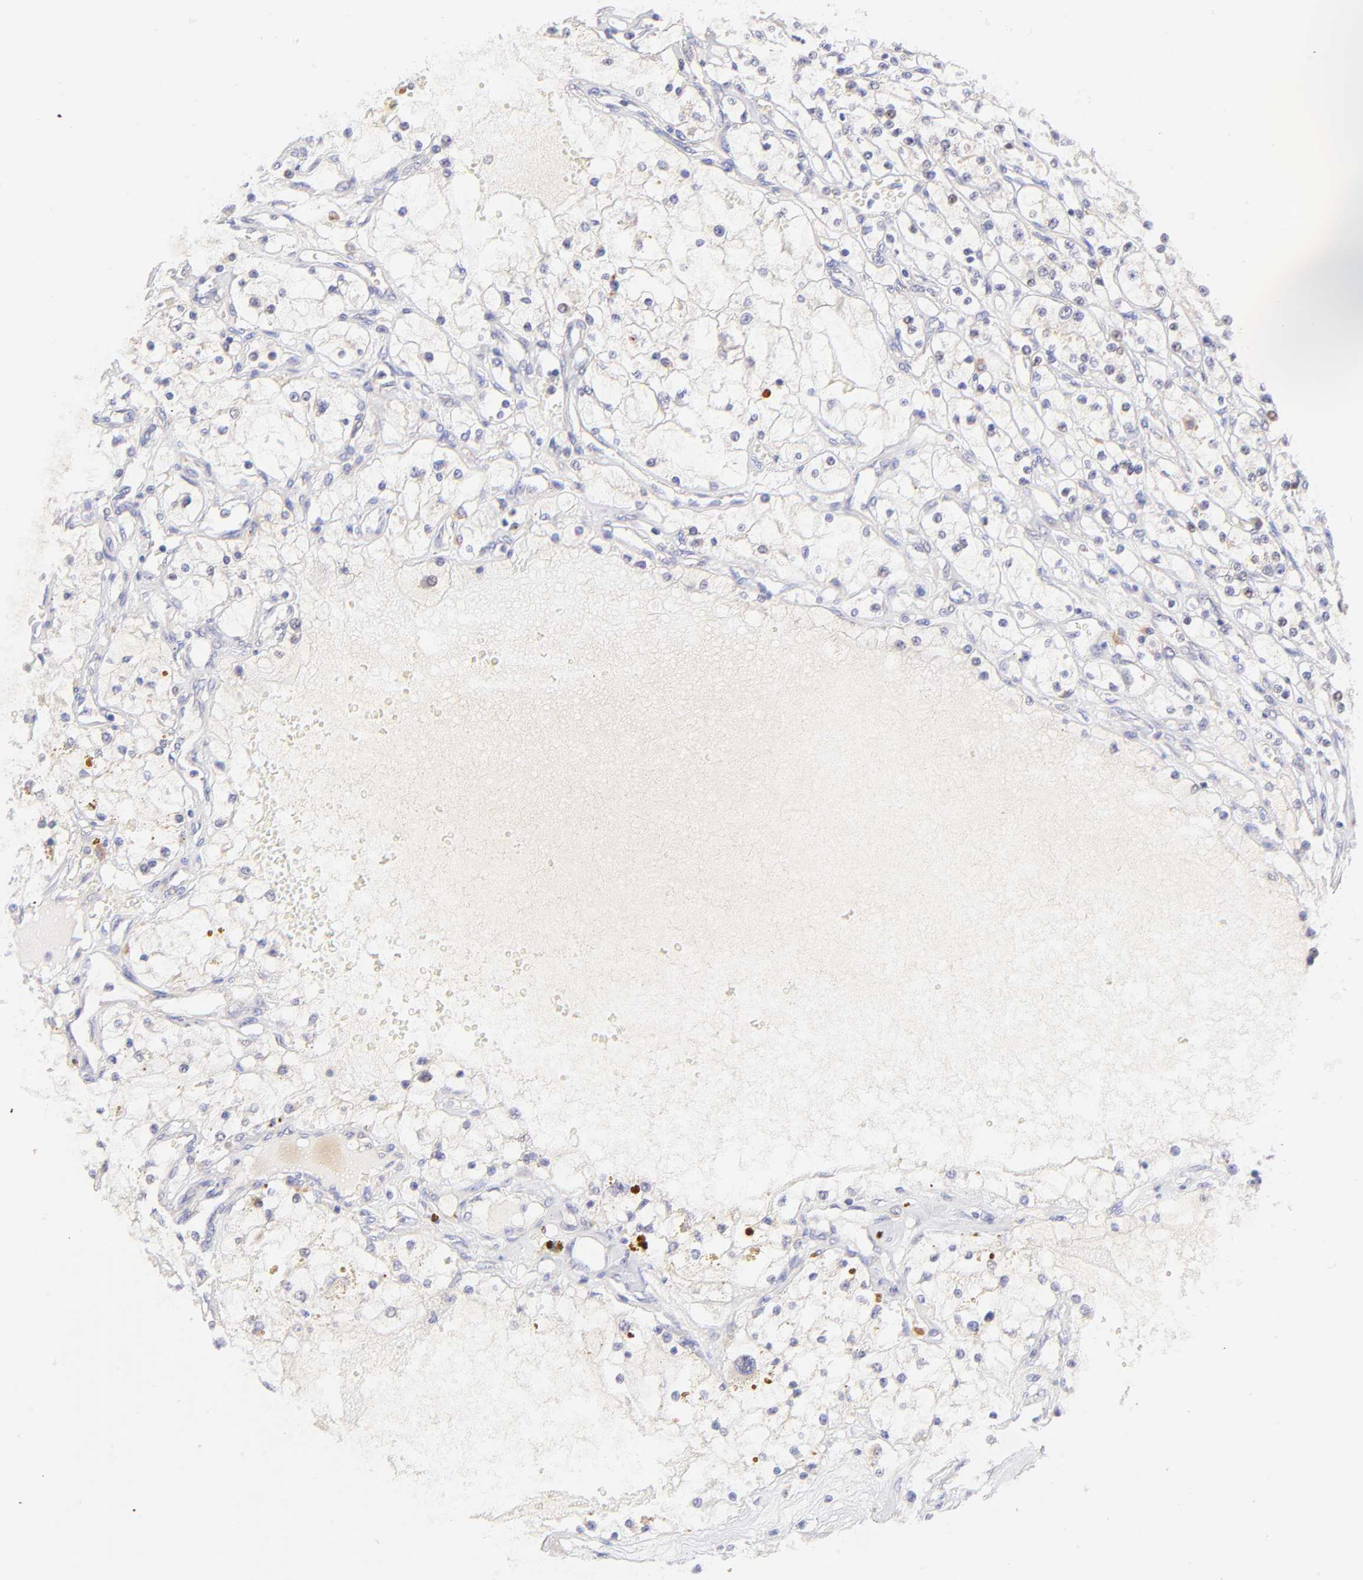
{"staining": {"intensity": "negative", "quantity": "none", "location": "none"}, "tissue": "renal cancer", "cell_type": "Tumor cells", "image_type": "cancer", "snomed": [{"axis": "morphology", "description": "Adenocarcinoma, NOS"}, {"axis": "topography", "description": "Kidney"}], "caption": "Human adenocarcinoma (renal) stained for a protein using immunohistochemistry reveals no expression in tumor cells.", "gene": "RPL11", "patient": {"sex": "male", "age": 61}}